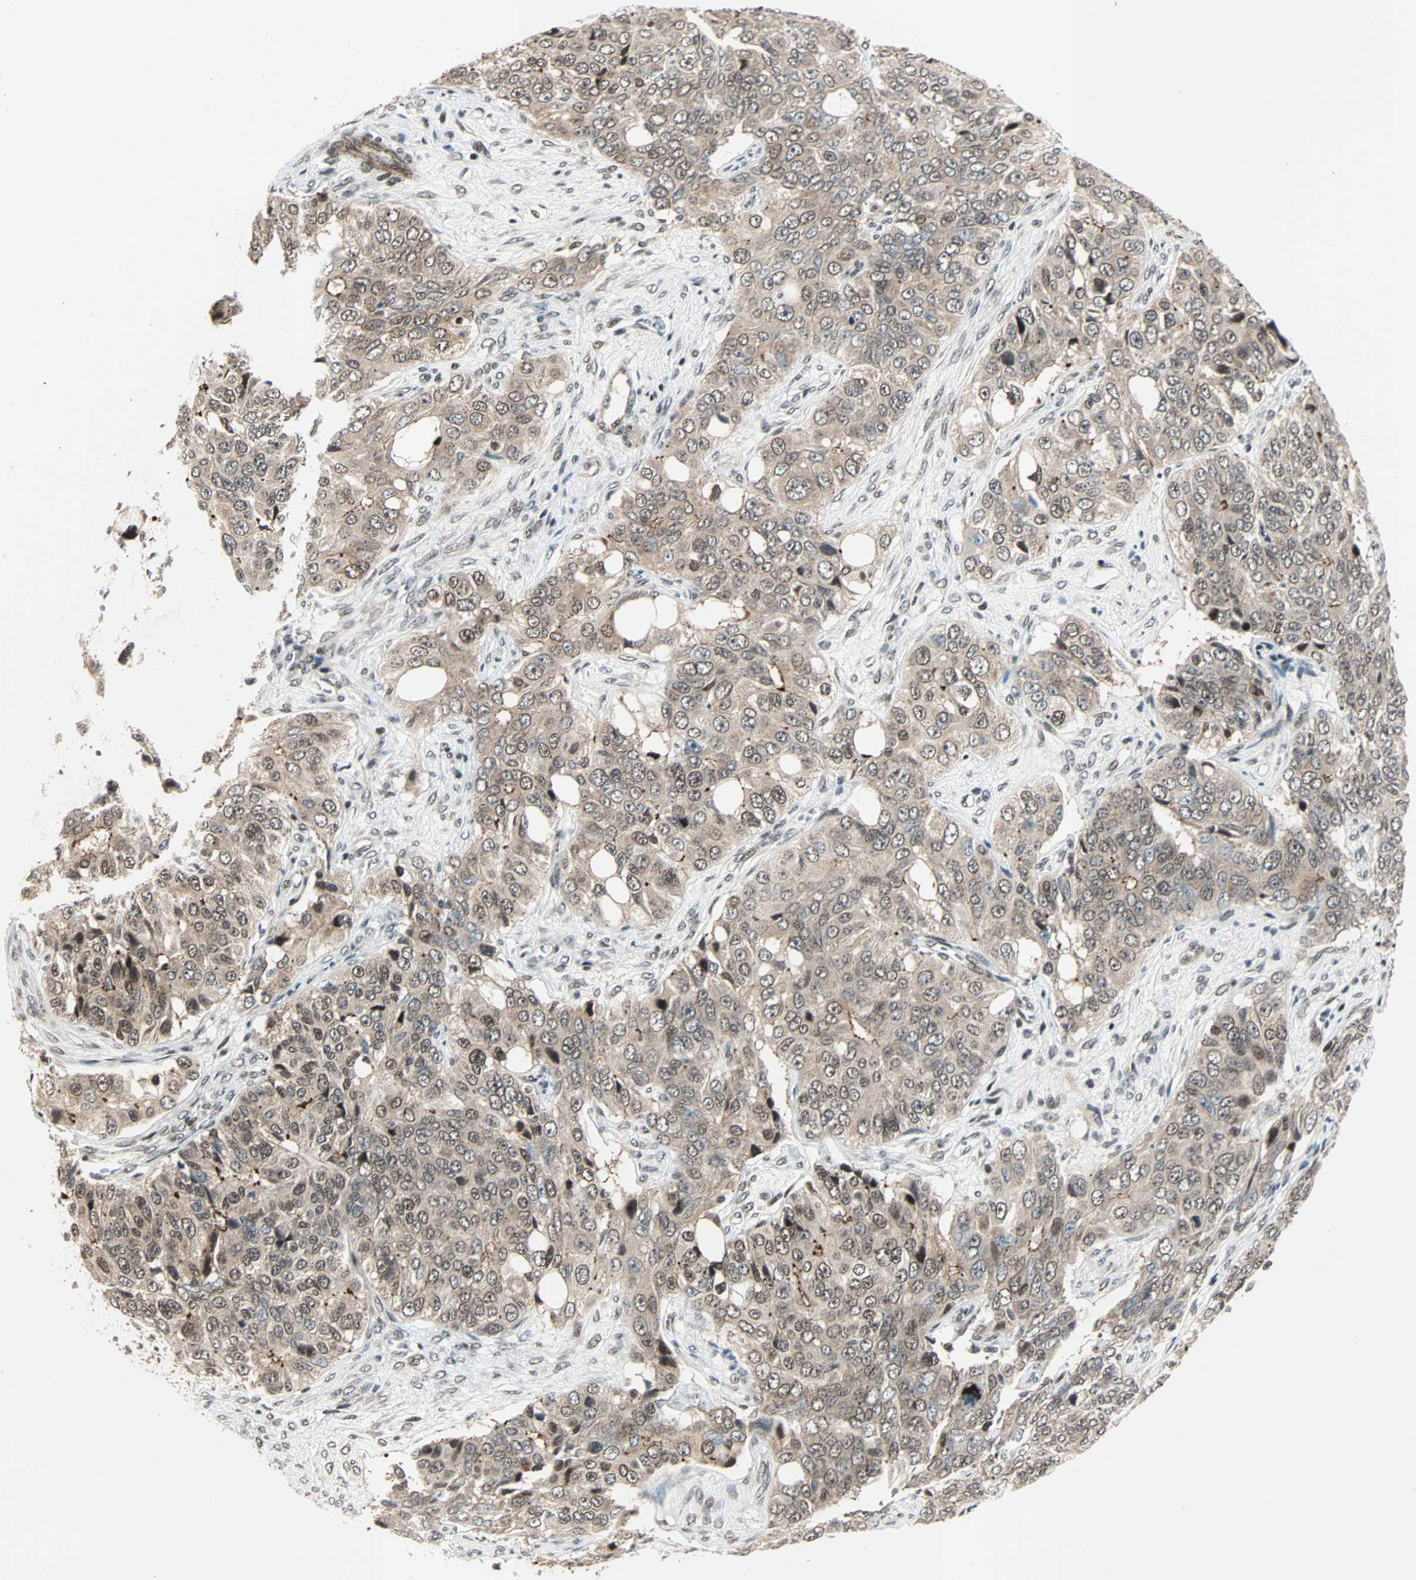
{"staining": {"intensity": "weak", "quantity": ">75%", "location": "cytoplasmic/membranous,nuclear"}, "tissue": "ovarian cancer", "cell_type": "Tumor cells", "image_type": "cancer", "snomed": [{"axis": "morphology", "description": "Carcinoma, endometroid"}, {"axis": "topography", "description": "Ovary"}], "caption": "Tumor cells show low levels of weak cytoplasmic/membranous and nuclear staining in about >75% of cells in endometroid carcinoma (ovarian).", "gene": "CBX4", "patient": {"sex": "female", "age": 51}}